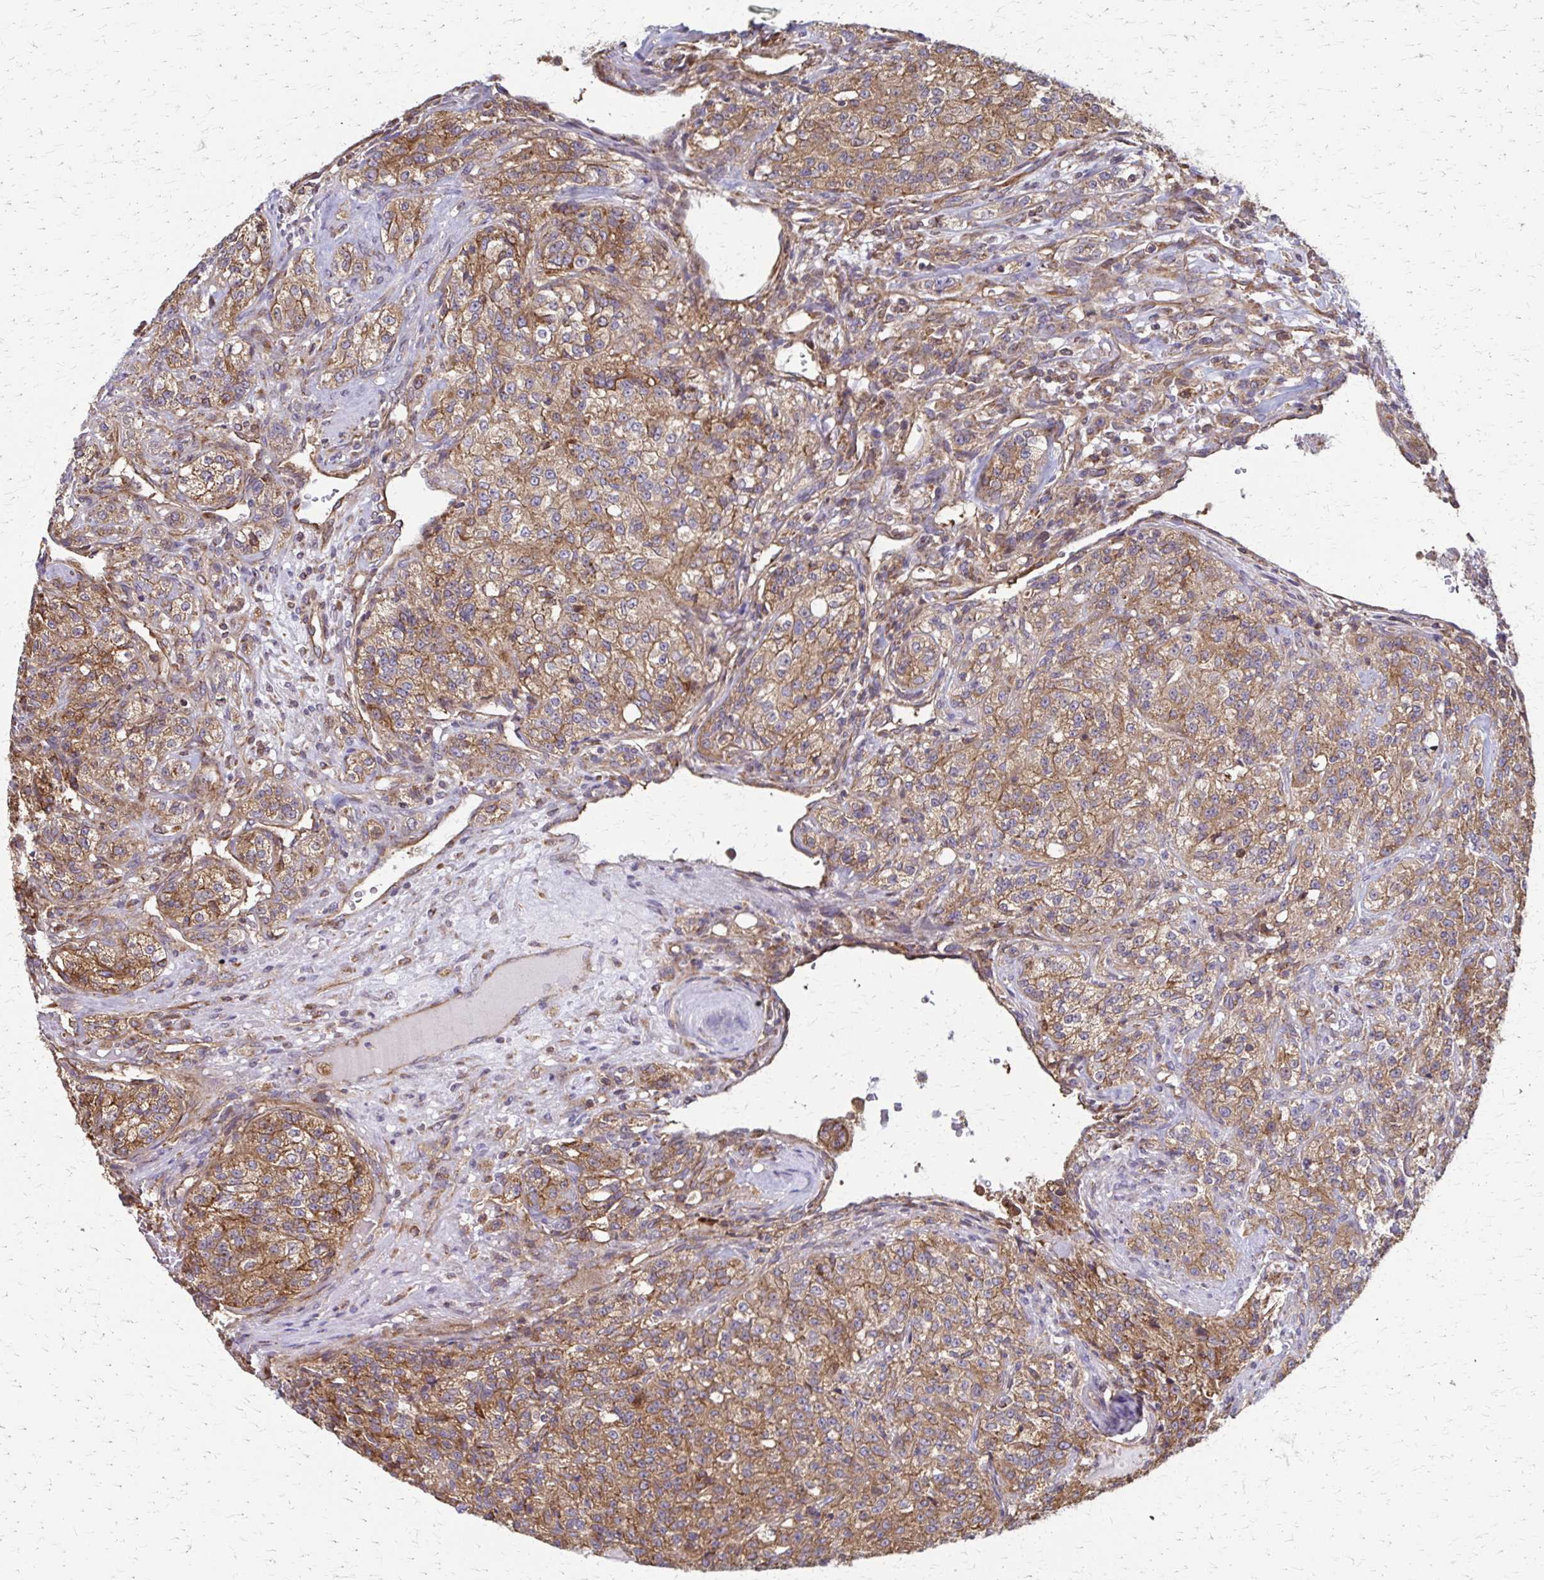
{"staining": {"intensity": "moderate", "quantity": ">75%", "location": "cytoplasmic/membranous"}, "tissue": "renal cancer", "cell_type": "Tumor cells", "image_type": "cancer", "snomed": [{"axis": "morphology", "description": "Adenocarcinoma, NOS"}, {"axis": "topography", "description": "Kidney"}], "caption": "Moderate cytoplasmic/membranous staining is seen in about >75% of tumor cells in renal cancer (adenocarcinoma).", "gene": "EEF2", "patient": {"sex": "female", "age": 63}}